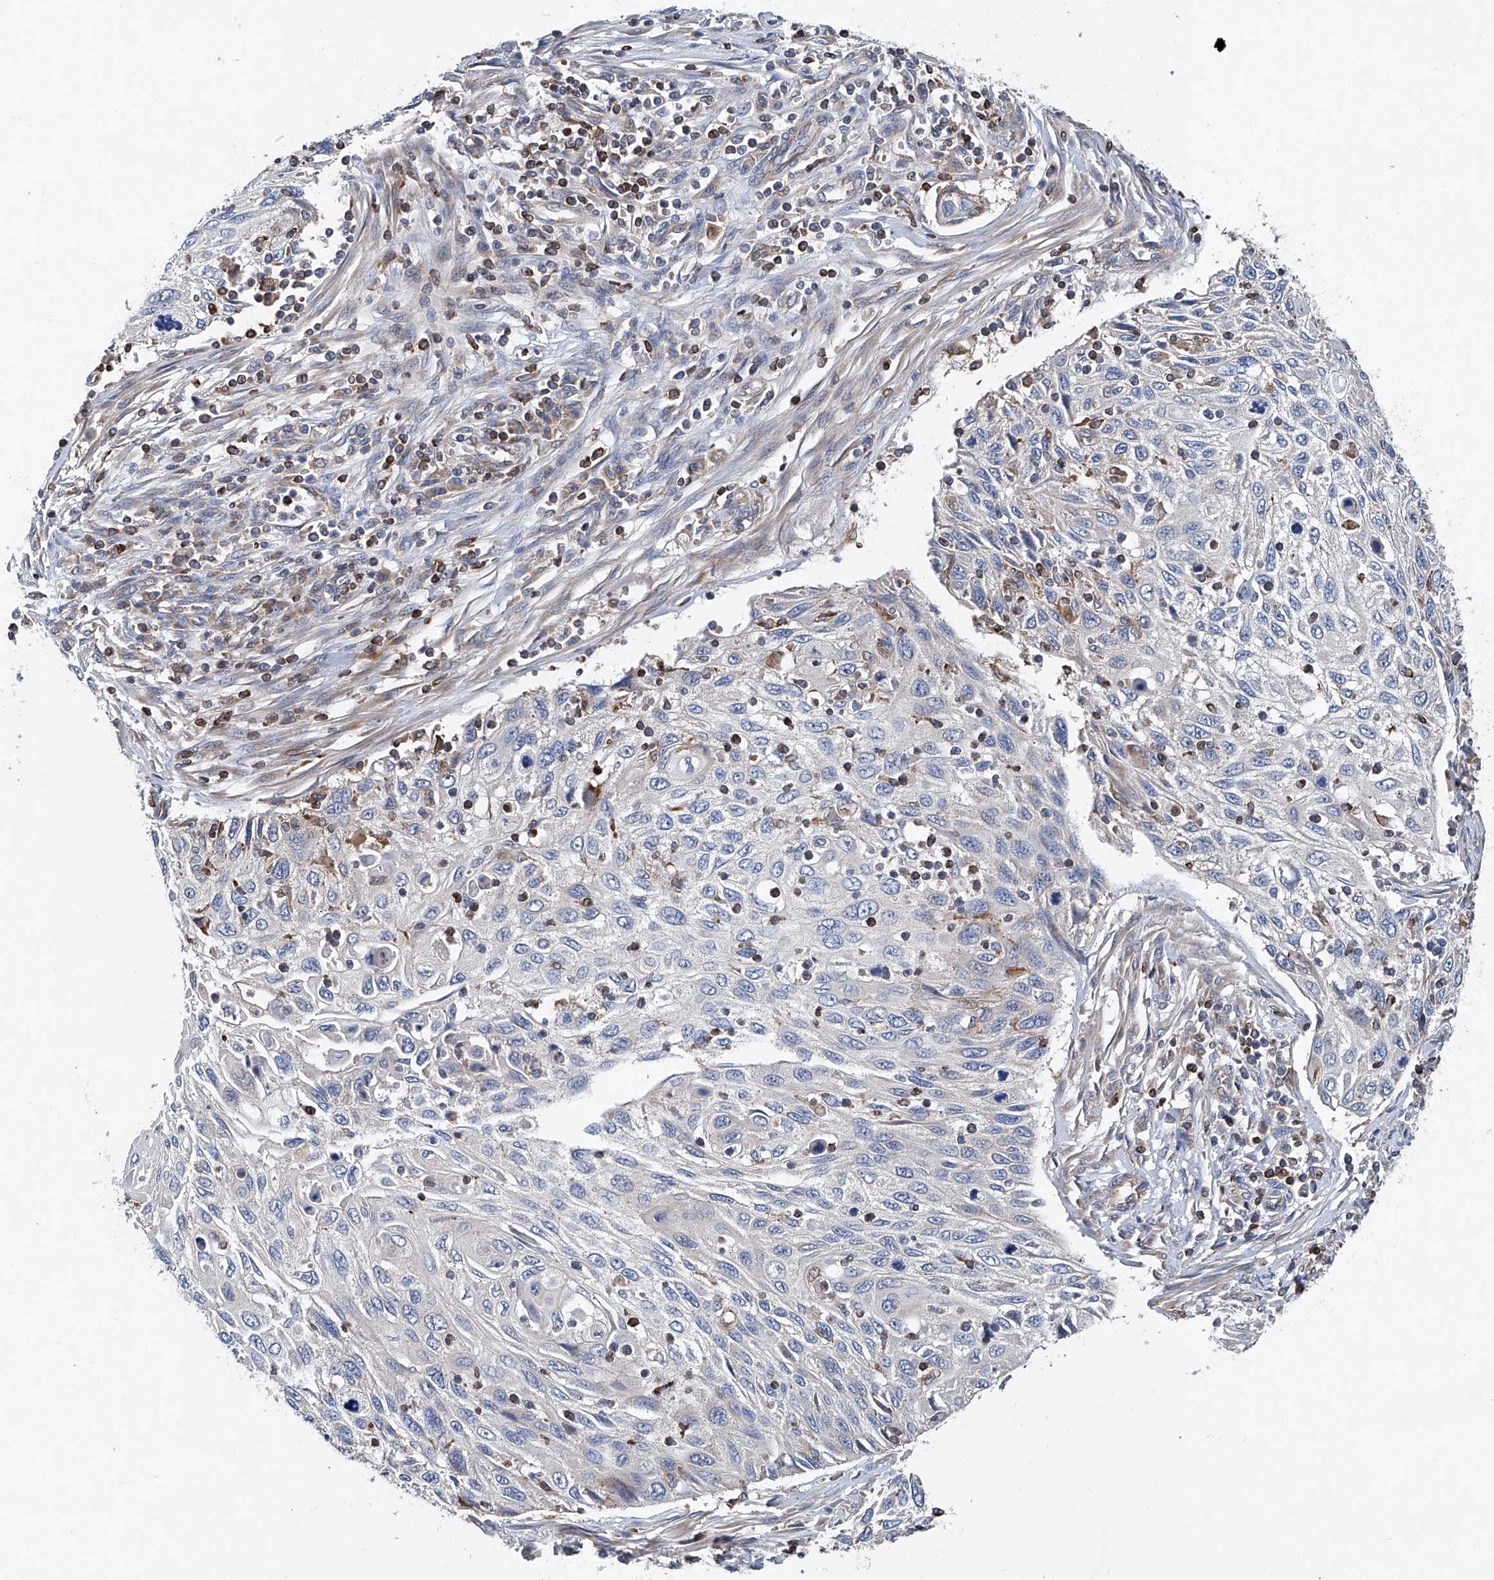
{"staining": {"intensity": "negative", "quantity": "none", "location": "none"}, "tissue": "cervical cancer", "cell_type": "Tumor cells", "image_type": "cancer", "snomed": [{"axis": "morphology", "description": "Squamous cell carcinoma, NOS"}, {"axis": "topography", "description": "Cervix"}], "caption": "Immunohistochemistry image of cervical cancer stained for a protein (brown), which exhibits no positivity in tumor cells.", "gene": "TRIM38", "patient": {"sex": "female", "age": 70}}